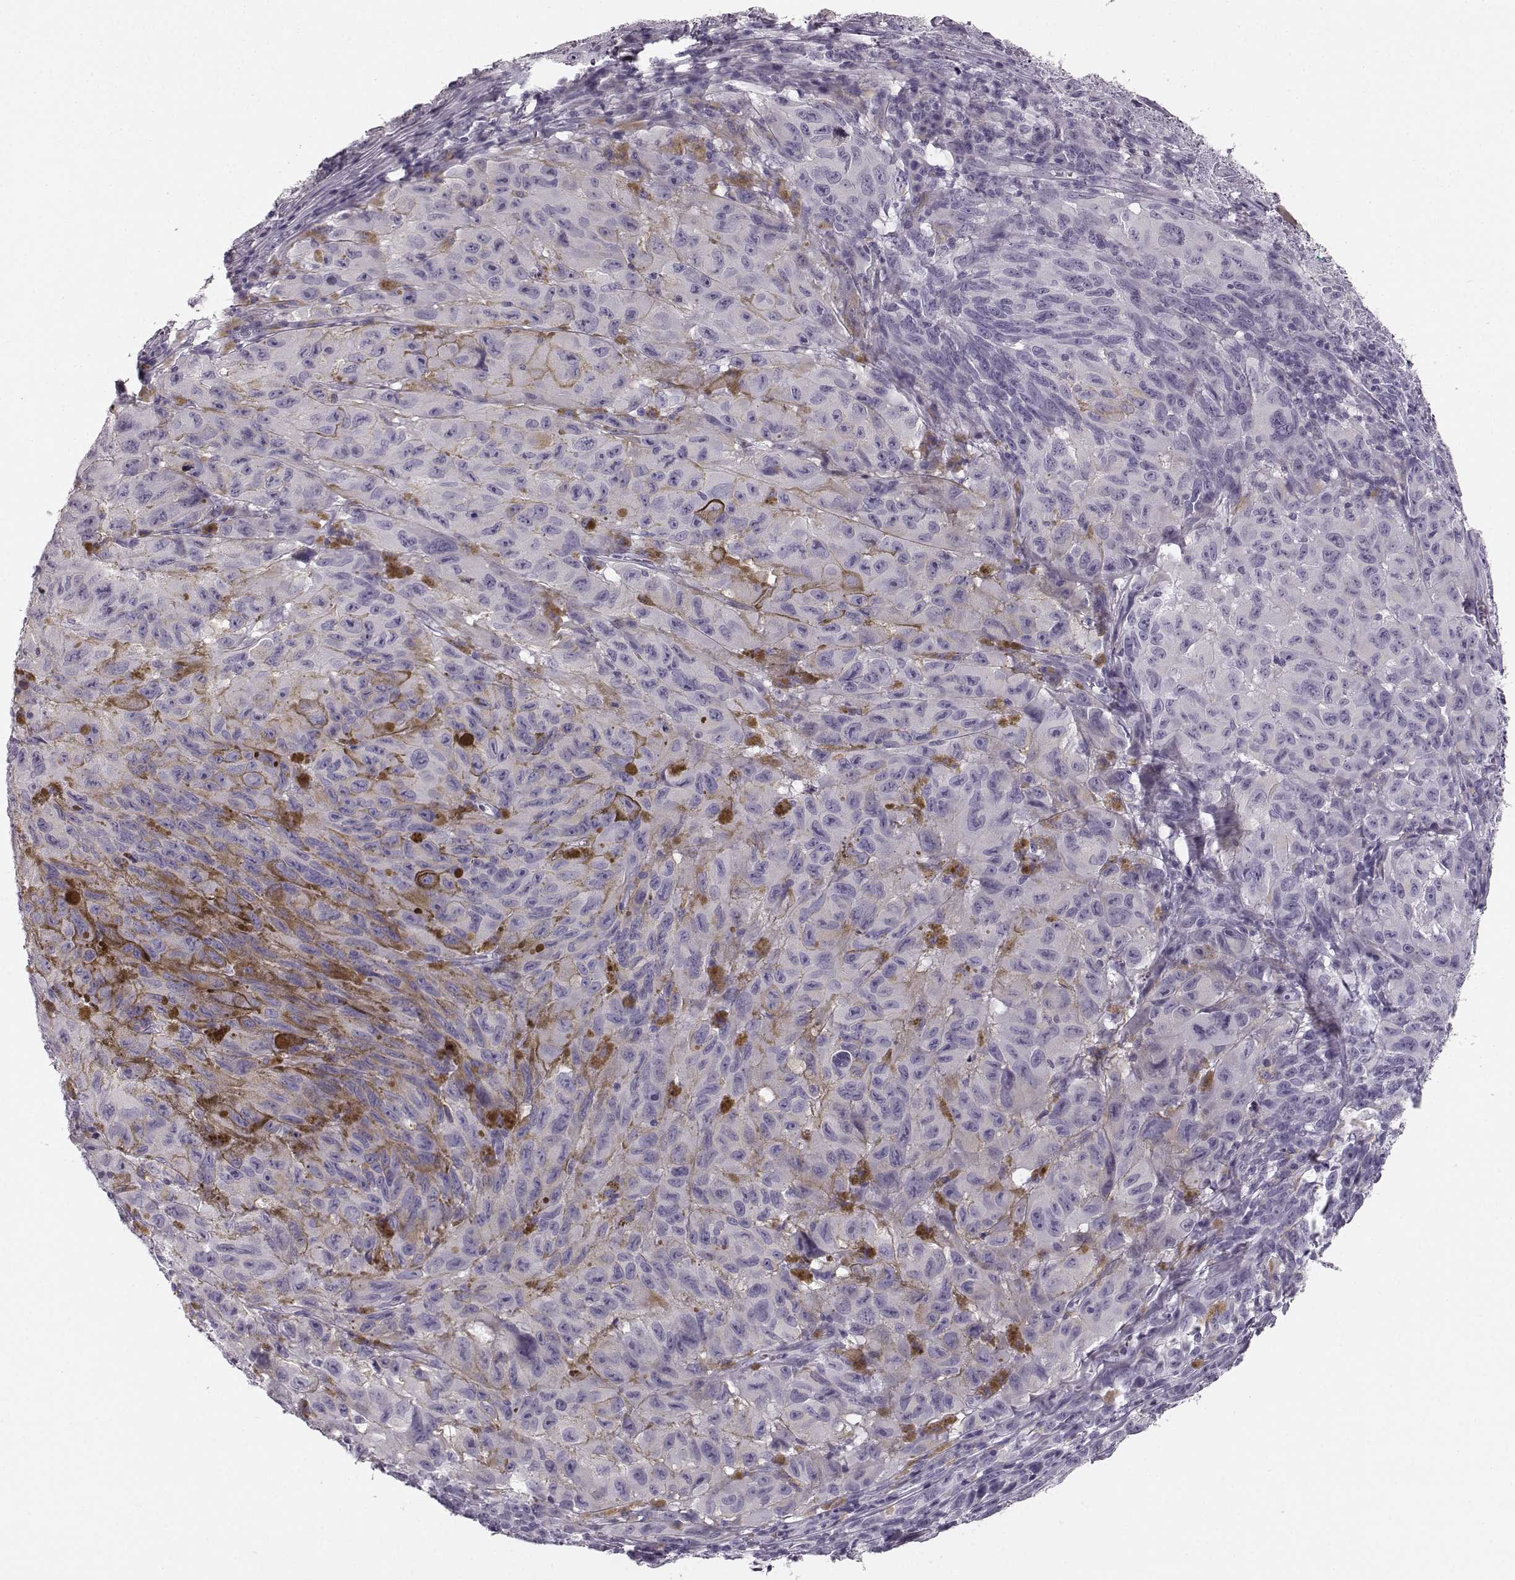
{"staining": {"intensity": "negative", "quantity": "none", "location": "none"}, "tissue": "melanoma", "cell_type": "Tumor cells", "image_type": "cancer", "snomed": [{"axis": "morphology", "description": "Malignant melanoma, NOS"}, {"axis": "topography", "description": "Vulva, labia, clitoris and Bartholin´s gland, NO"}], "caption": "This is an immunohistochemistry (IHC) micrograph of malignant melanoma. There is no positivity in tumor cells.", "gene": "KIAA0319", "patient": {"sex": "female", "age": 75}}